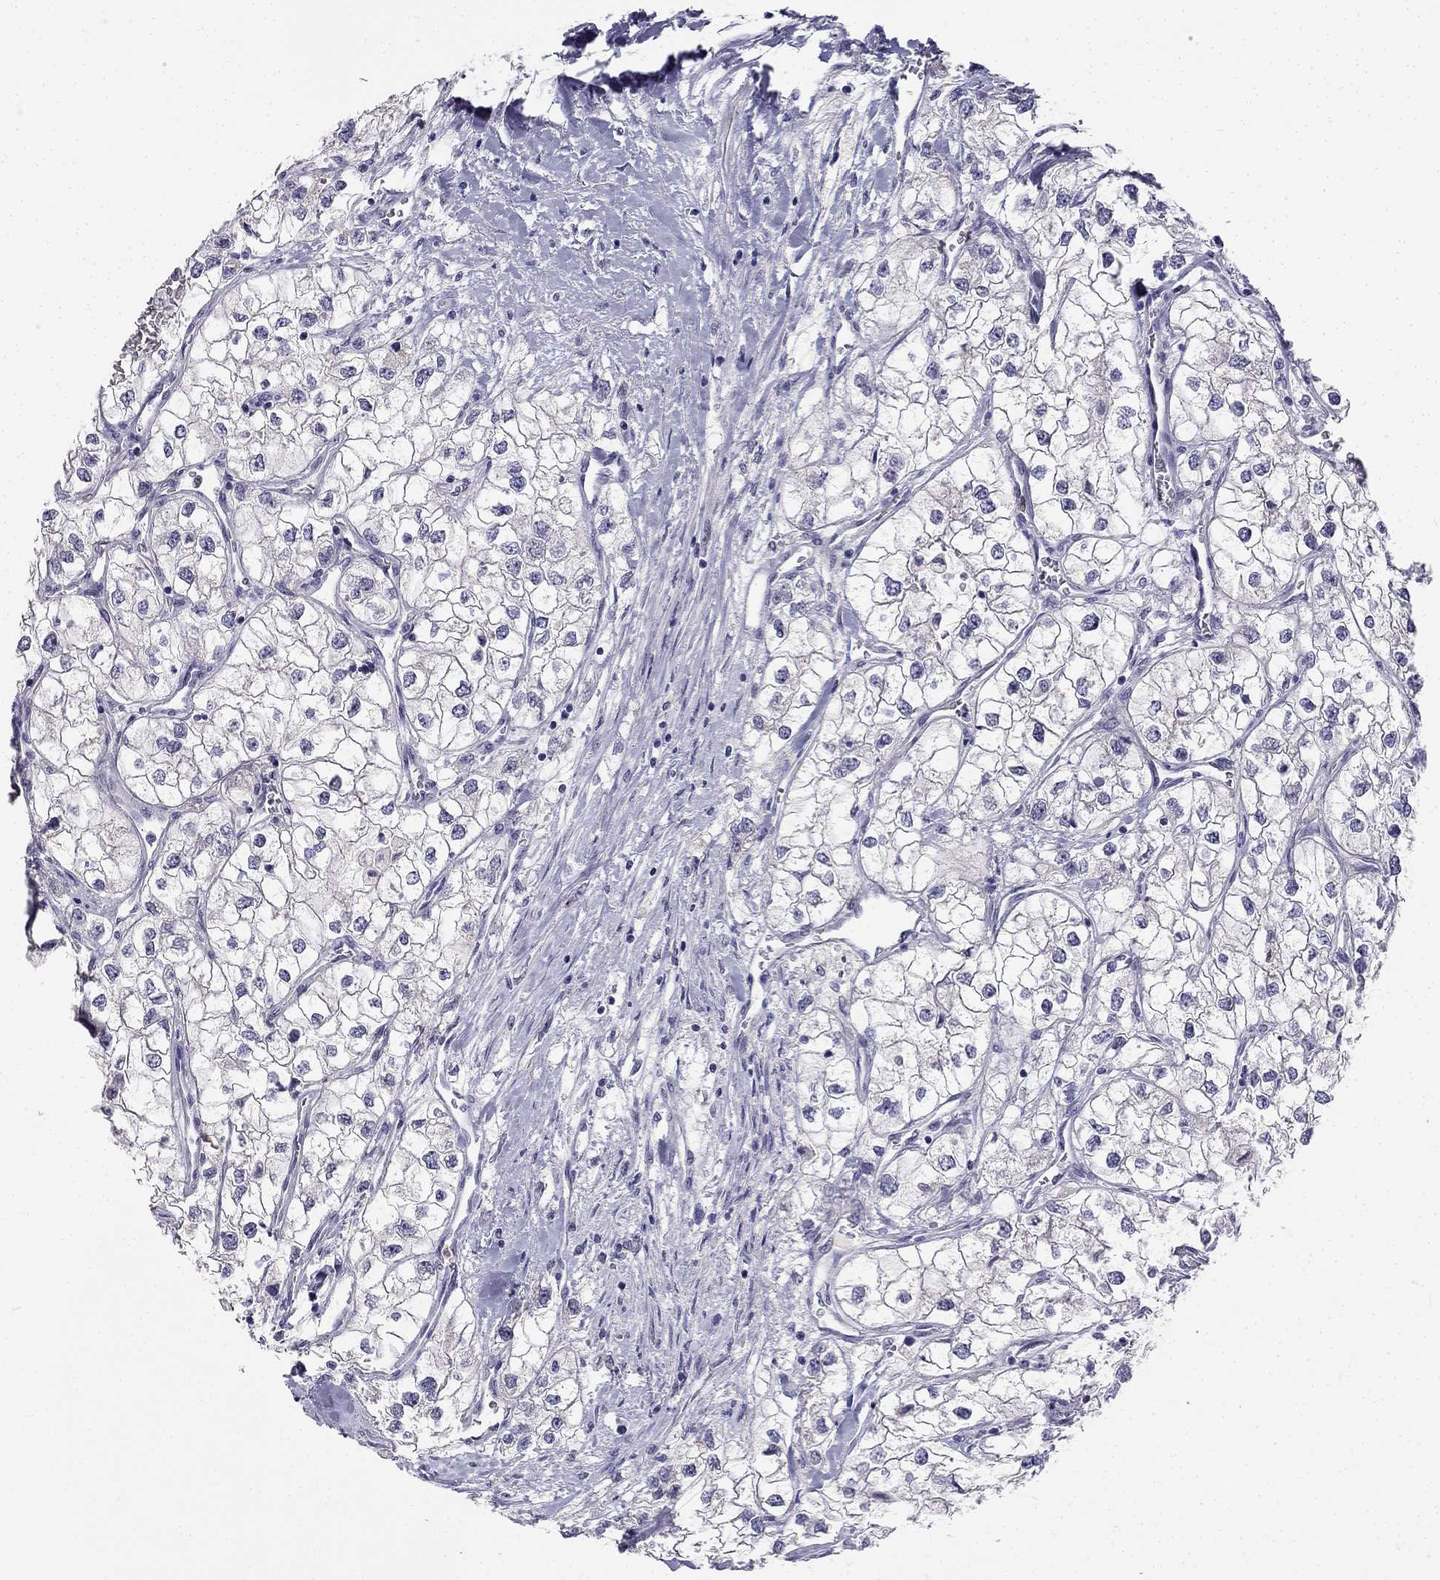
{"staining": {"intensity": "negative", "quantity": "none", "location": "none"}, "tissue": "renal cancer", "cell_type": "Tumor cells", "image_type": "cancer", "snomed": [{"axis": "morphology", "description": "Adenocarcinoma, NOS"}, {"axis": "topography", "description": "Kidney"}], "caption": "This is an IHC image of renal cancer. There is no expression in tumor cells.", "gene": "C16orf89", "patient": {"sex": "male", "age": 59}}